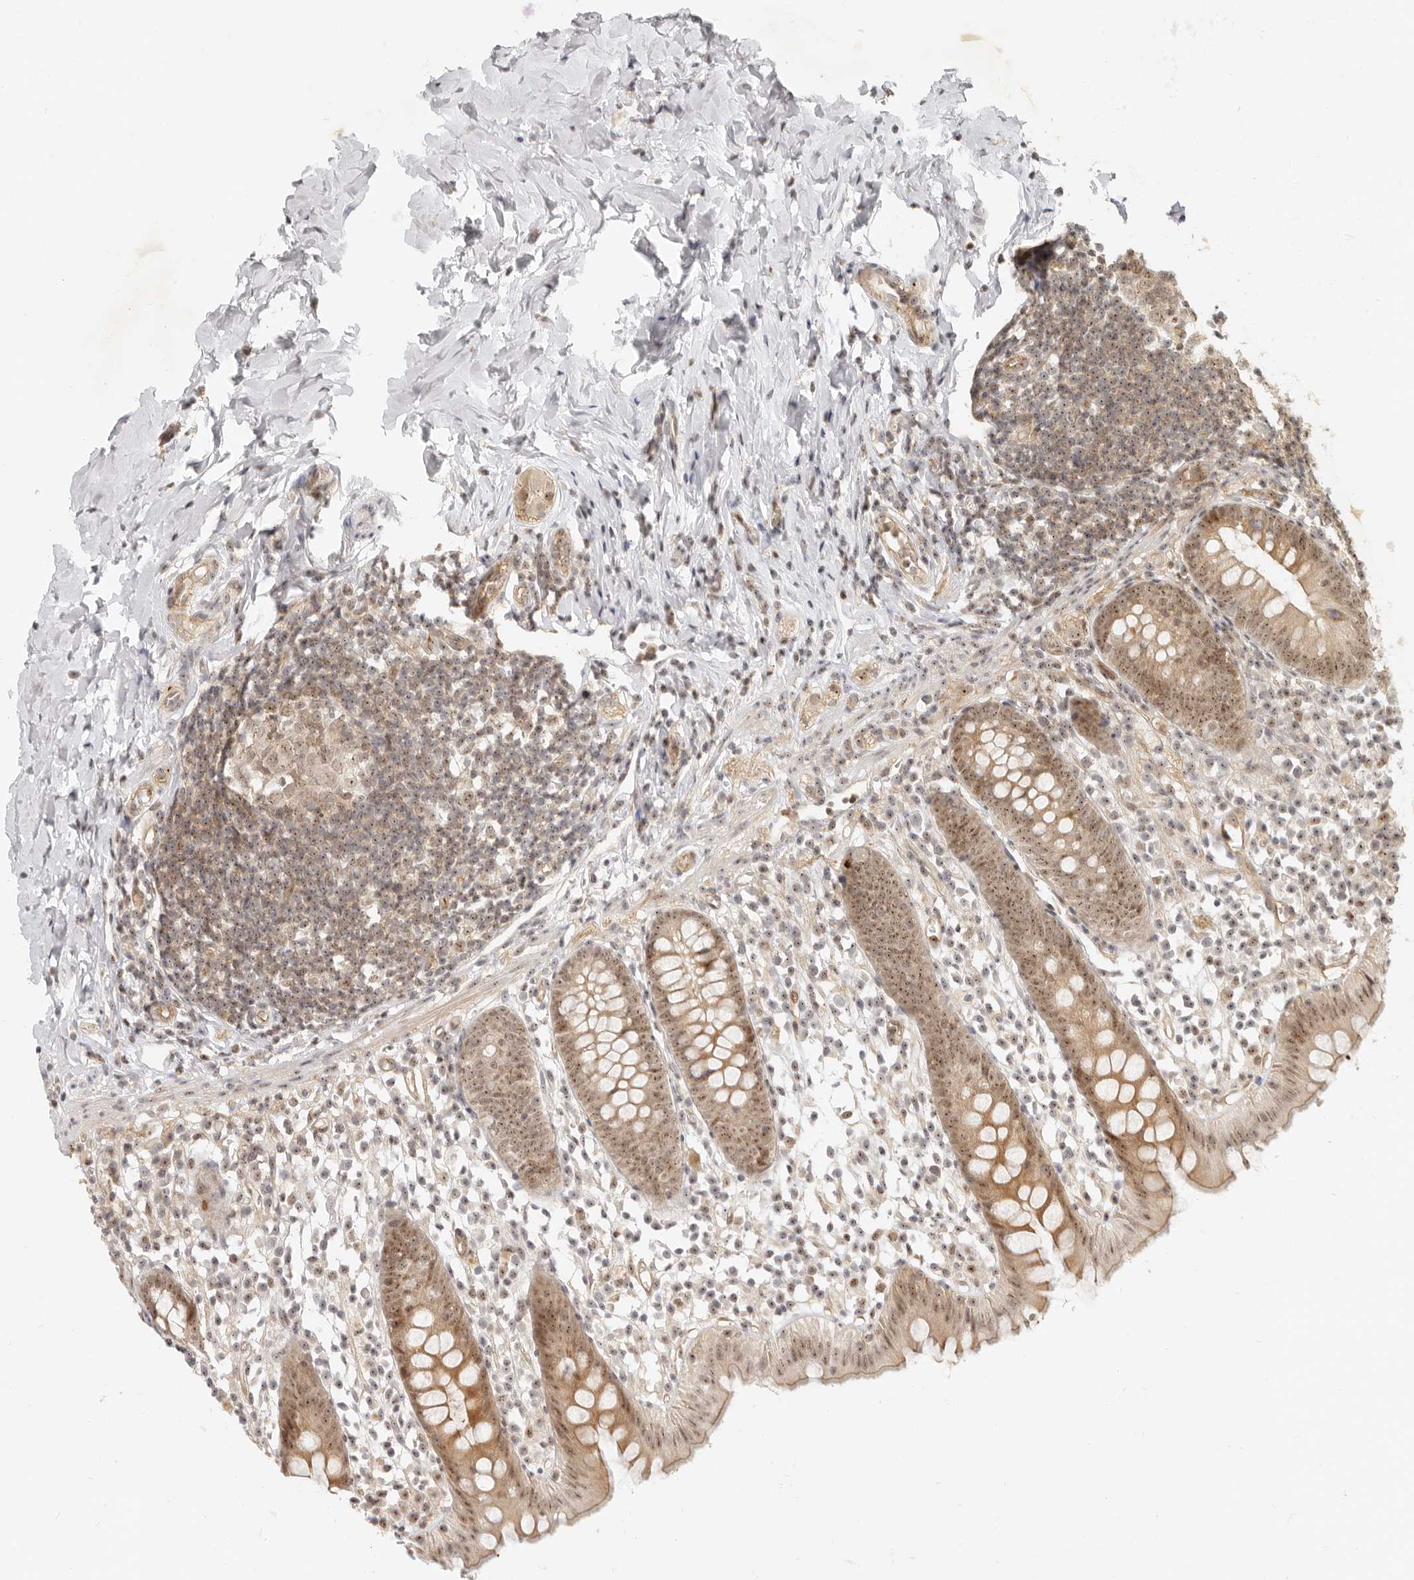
{"staining": {"intensity": "moderate", "quantity": ">75%", "location": "cytoplasmic/membranous,nuclear"}, "tissue": "appendix", "cell_type": "Glandular cells", "image_type": "normal", "snomed": [{"axis": "morphology", "description": "Normal tissue, NOS"}, {"axis": "topography", "description": "Appendix"}], "caption": "Normal appendix exhibits moderate cytoplasmic/membranous,nuclear staining in about >75% of glandular cells The staining was performed using DAB to visualize the protein expression in brown, while the nuclei were stained in blue with hematoxylin (Magnification: 20x)..", "gene": "BAP1", "patient": {"sex": "female", "age": 20}}